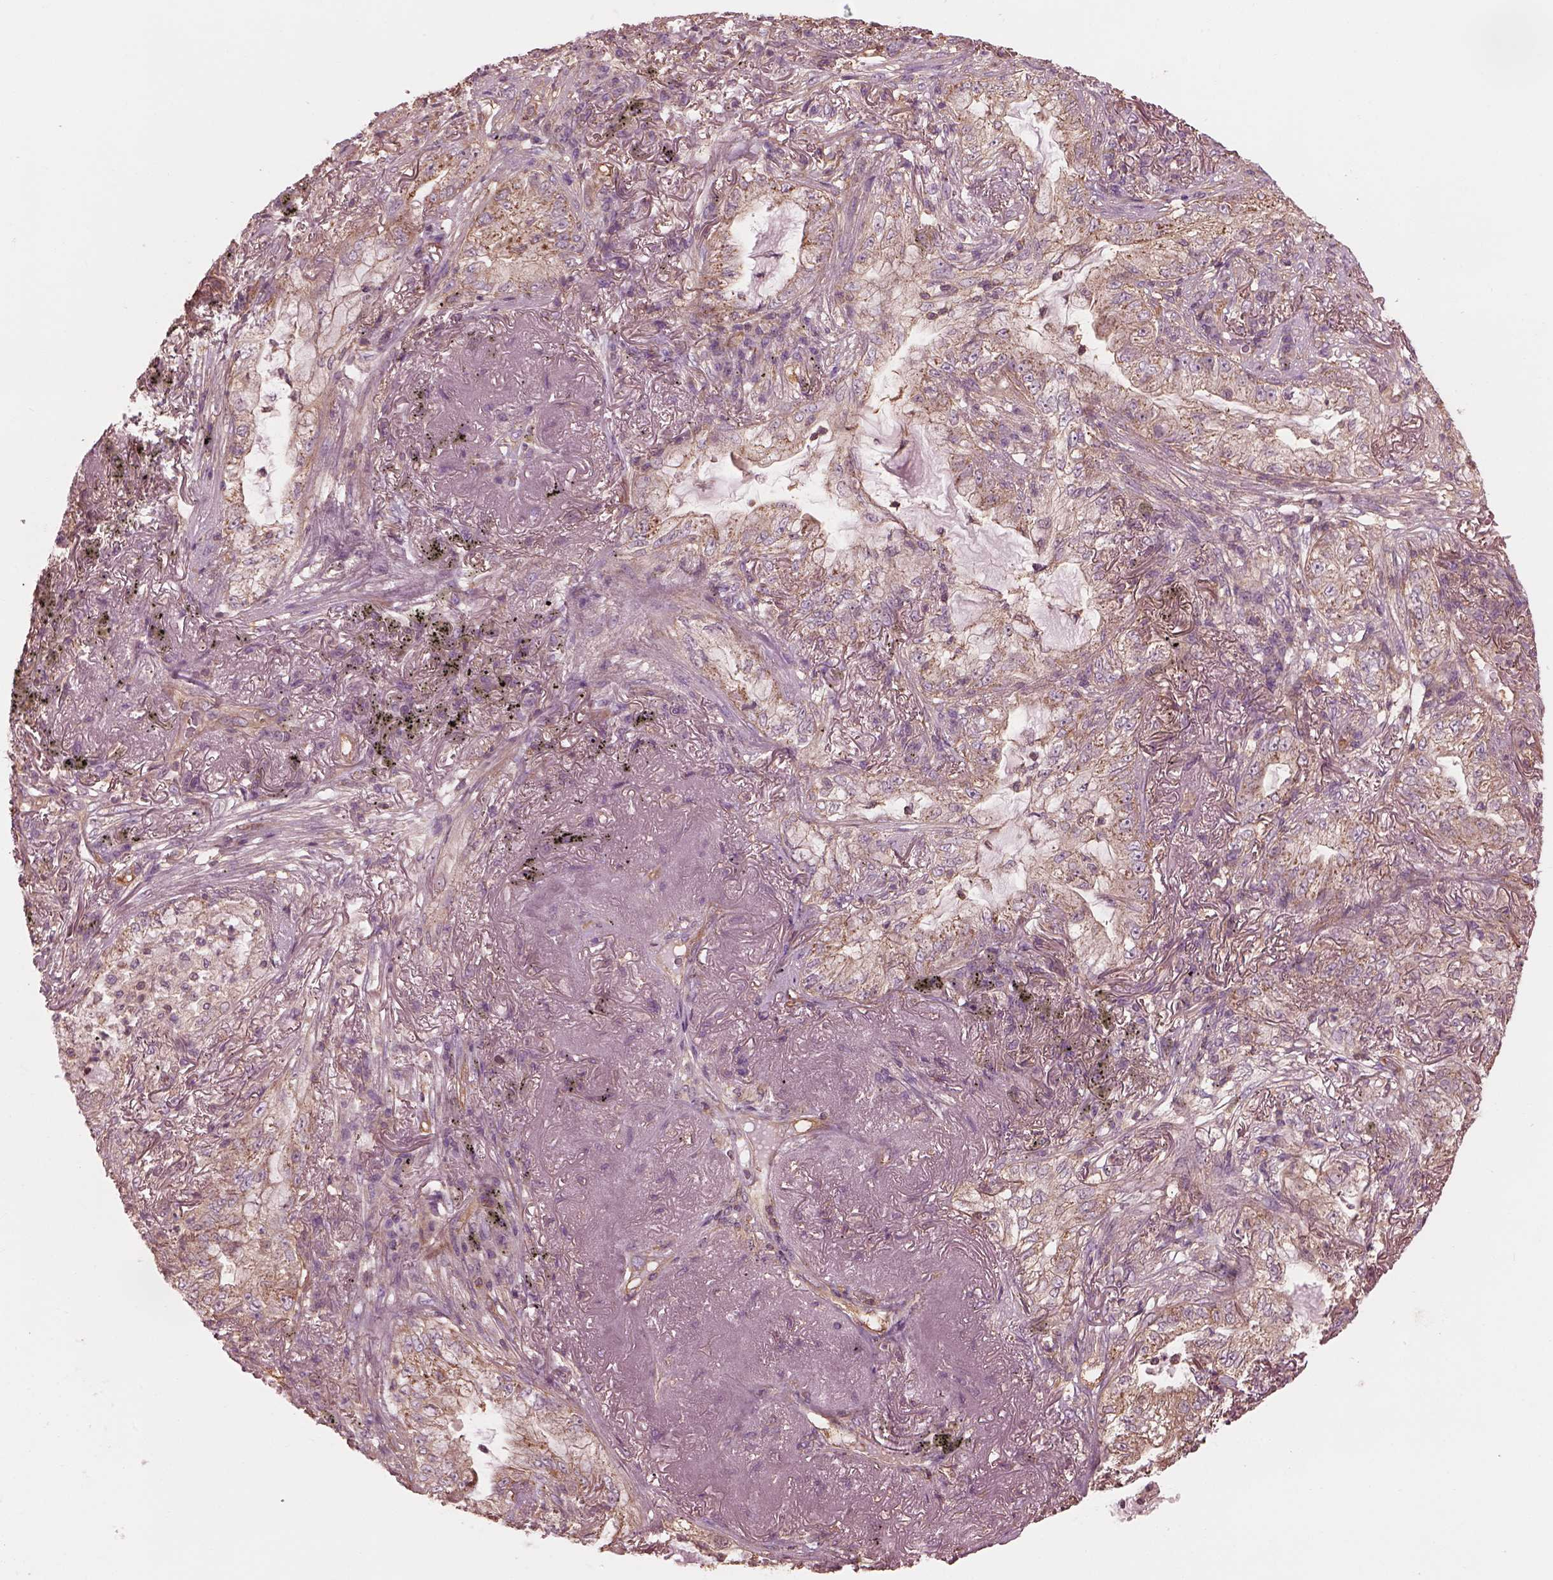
{"staining": {"intensity": "weak", "quantity": ">75%", "location": "cytoplasmic/membranous"}, "tissue": "lung cancer", "cell_type": "Tumor cells", "image_type": "cancer", "snomed": [{"axis": "morphology", "description": "Adenocarcinoma, NOS"}, {"axis": "topography", "description": "Lung"}], "caption": "This histopathology image demonstrates lung cancer (adenocarcinoma) stained with immunohistochemistry to label a protein in brown. The cytoplasmic/membranous of tumor cells show weak positivity for the protein. Nuclei are counter-stained blue.", "gene": "STK33", "patient": {"sex": "female", "age": 73}}